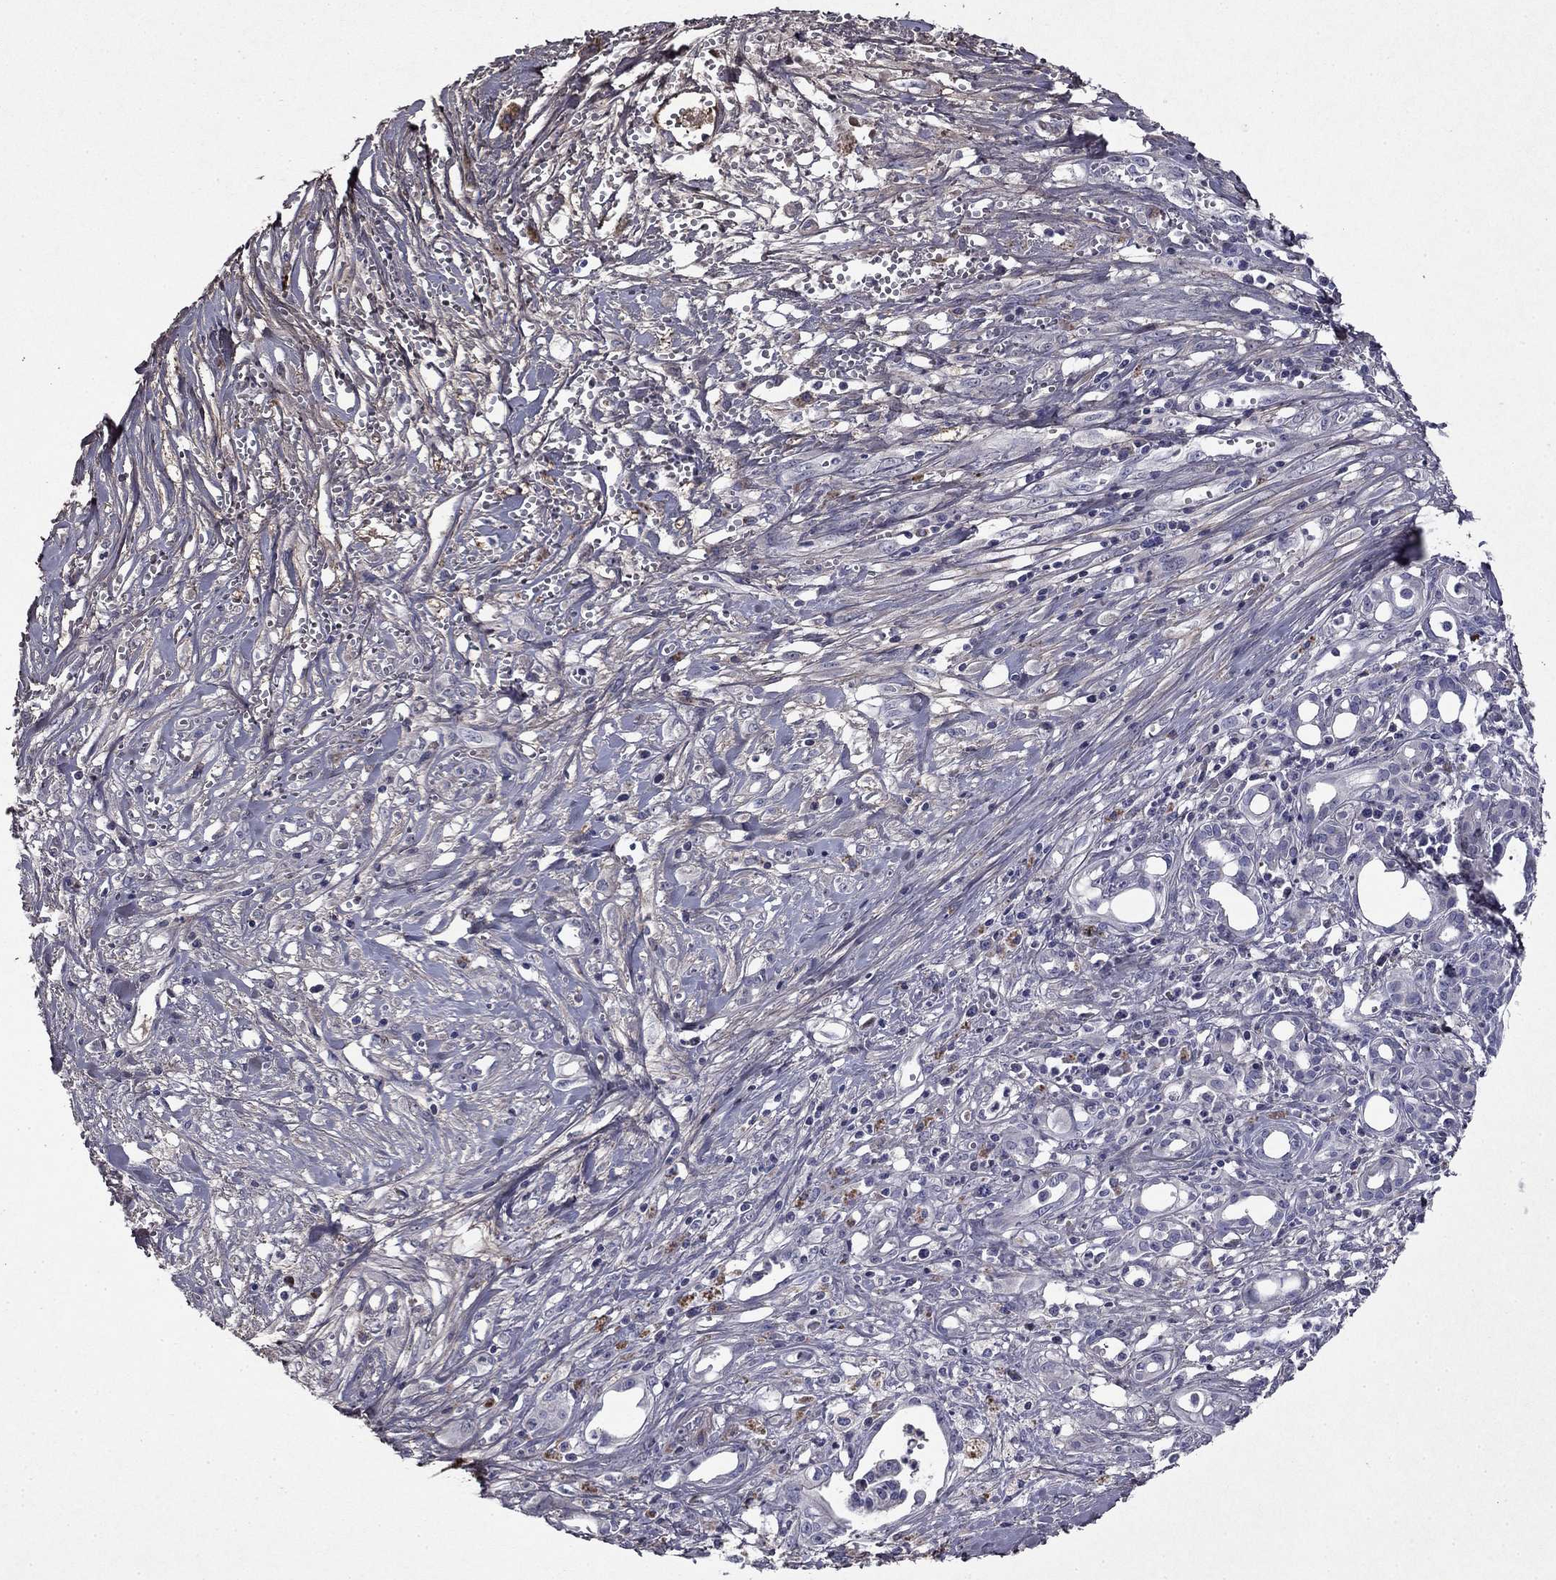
{"staining": {"intensity": "negative", "quantity": "none", "location": "none"}, "tissue": "pancreatic cancer", "cell_type": "Tumor cells", "image_type": "cancer", "snomed": [{"axis": "morphology", "description": "Adenocarcinoma, NOS"}, {"axis": "topography", "description": "Pancreas"}], "caption": "Immunohistochemical staining of pancreatic cancer shows no significant positivity in tumor cells.", "gene": "COL2A1", "patient": {"sex": "male", "age": 71}}